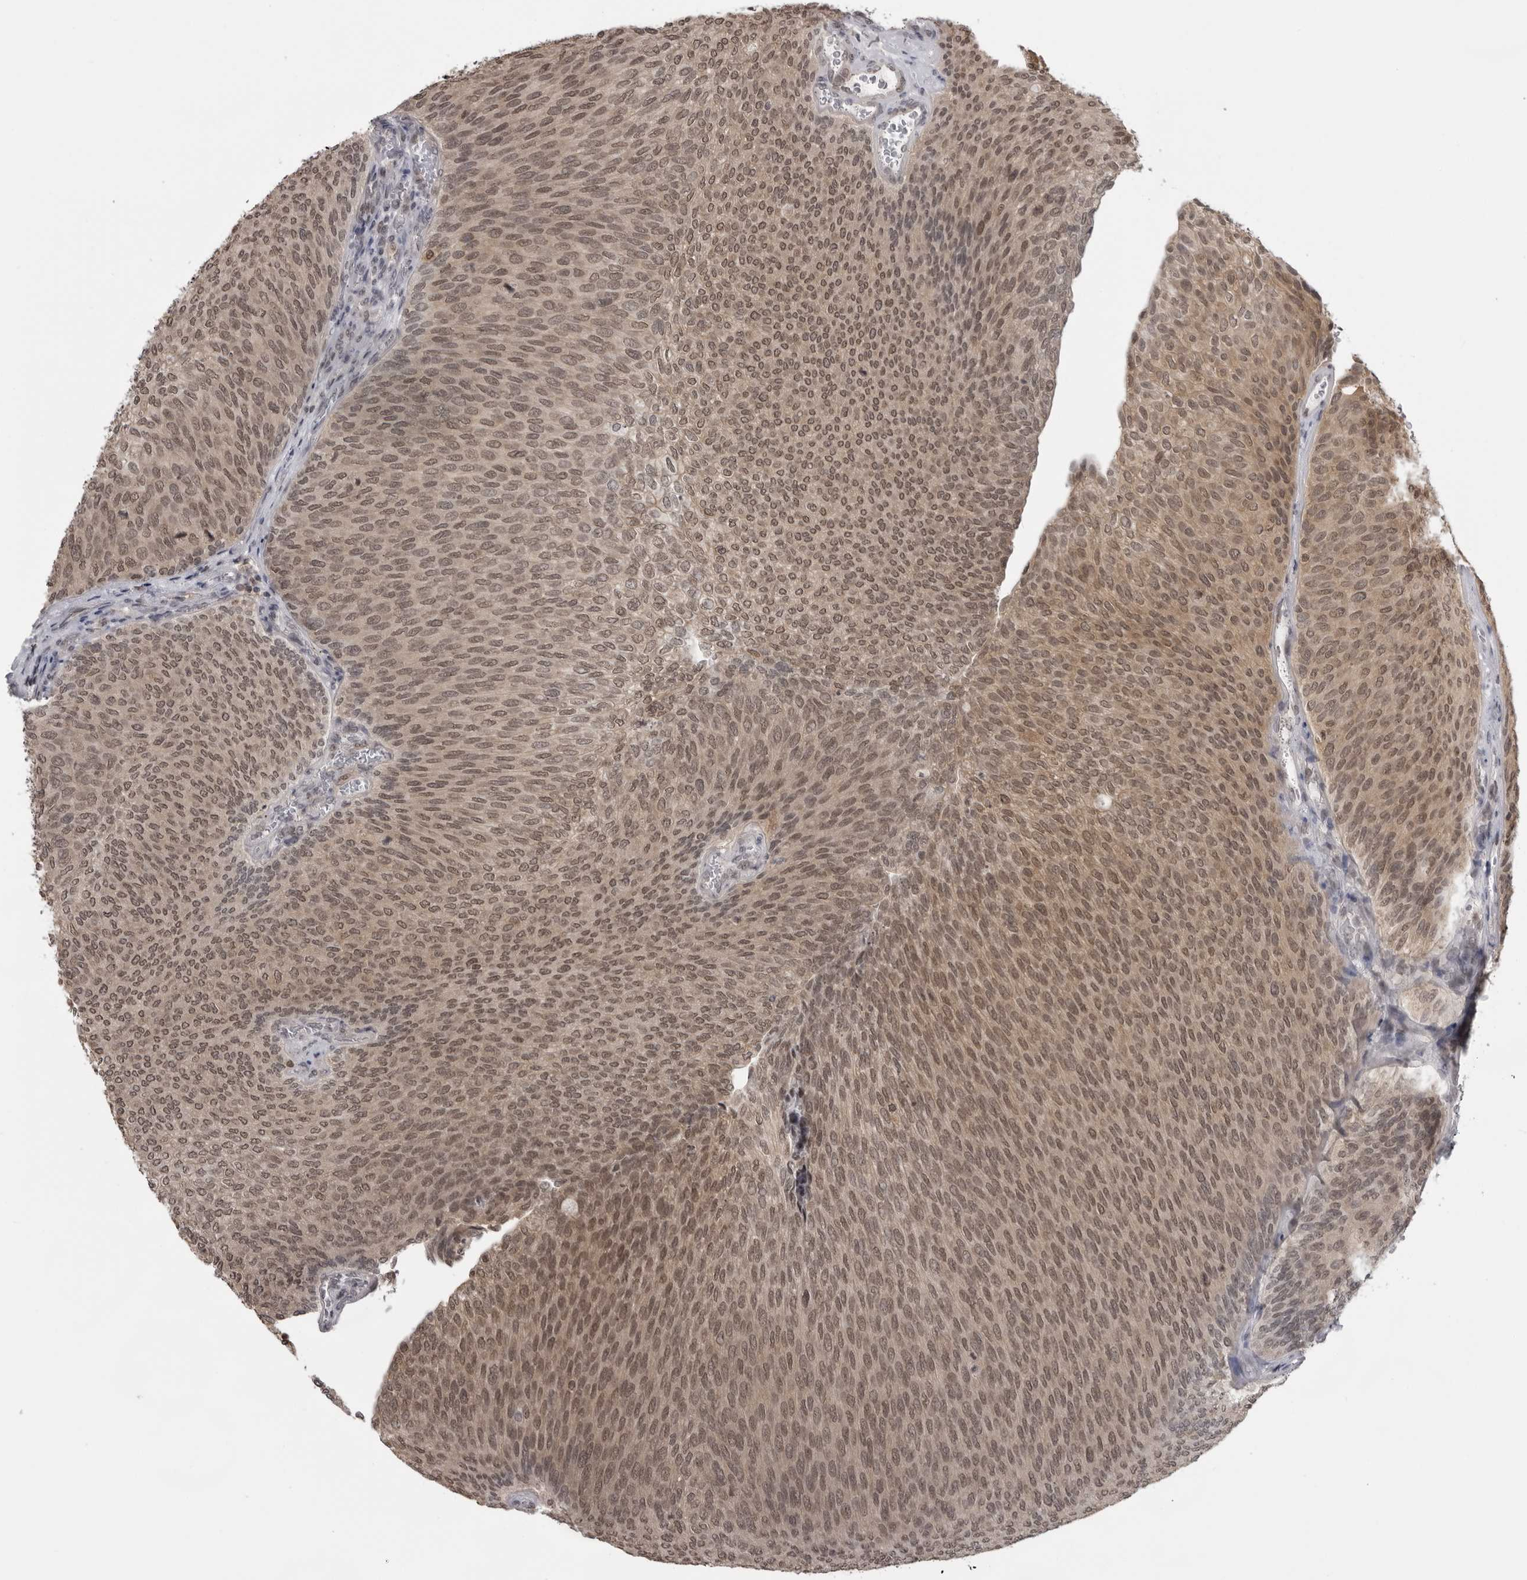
{"staining": {"intensity": "moderate", "quantity": ">75%", "location": "cytoplasmic/membranous,nuclear"}, "tissue": "urothelial cancer", "cell_type": "Tumor cells", "image_type": "cancer", "snomed": [{"axis": "morphology", "description": "Urothelial carcinoma, Low grade"}, {"axis": "topography", "description": "Urinary bladder"}], "caption": "The micrograph reveals immunohistochemical staining of urothelial cancer. There is moderate cytoplasmic/membranous and nuclear expression is appreciated in approximately >75% of tumor cells.", "gene": "PDCL3", "patient": {"sex": "female", "age": 79}}